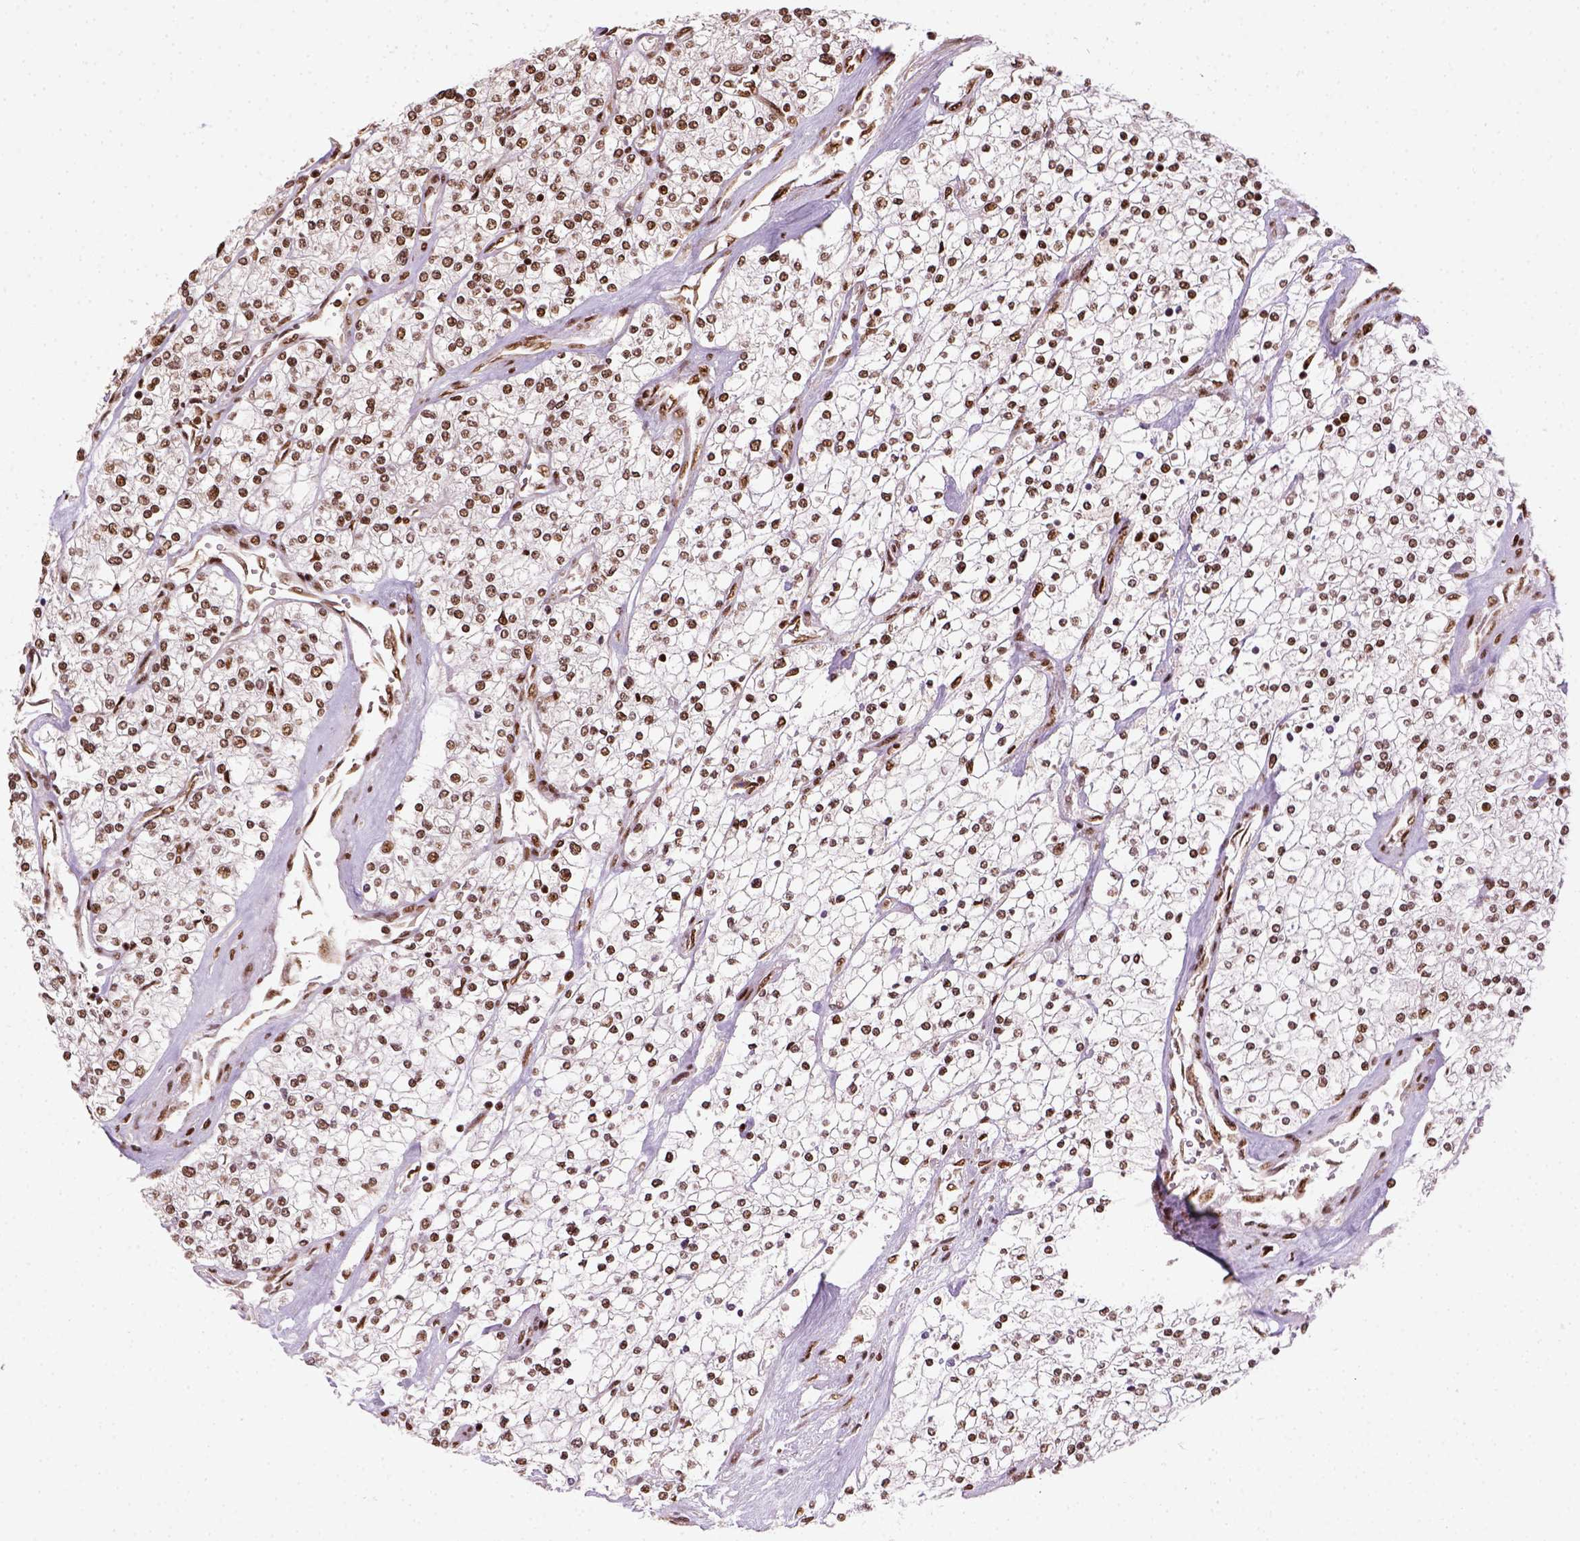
{"staining": {"intensity": "moderate", "quantity": ">75%", "location": "nuclear"}, "tissue": "renal cancer", "cell_type": "Tumor cells", "image_type": "cancer", "snomed": [{"axis": "morphology", "description": "Adenocarcinoma, NOS"}, {"axis": "topography", "description": "Kidney"}], "caption": "Renal cancer was stained to show a protein in brown. There is medium levels of moderate nuclear expression in approximately >75% of tumor cells.", "gene": "CCAR1", "patient": {"sex": "male", "age": 80}}